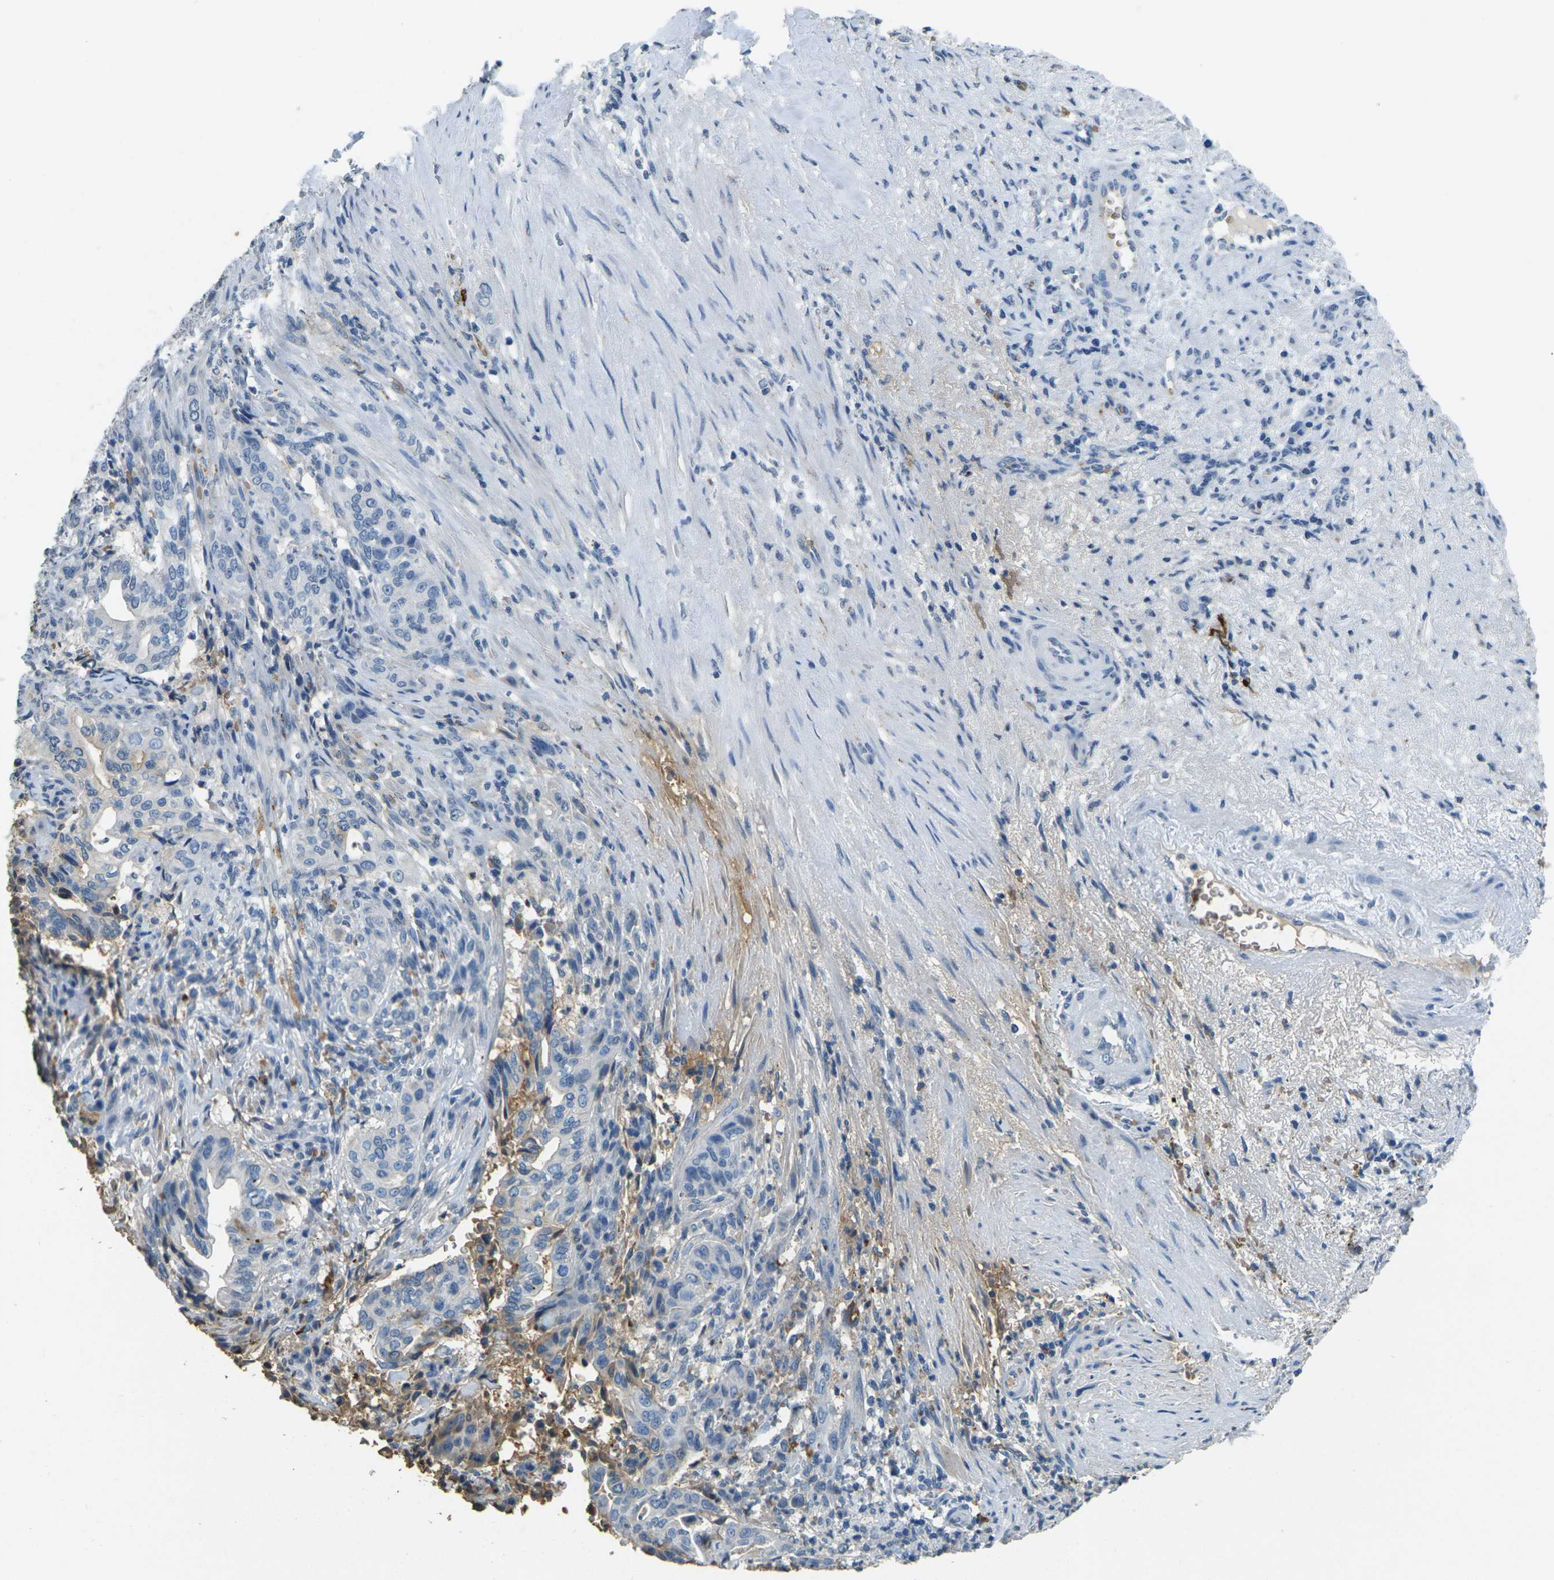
{"staining": {"intensity": "negative", "quantity": "none", "location": "none"}, "tissue": "liver cancer", "cell_type": "Tumor cells", "image_type": "cancer", "snomed": [{"axis": "morphology", "description": "Cholangiocarcinoma"}, {"axis": "topography", "description": "Liver"}], "caption": "Protein analysis of liver cancer reveals no significant staining in tumor cells.", "gene": "HBB", "patient": {"sex": "female", "age": 67}}